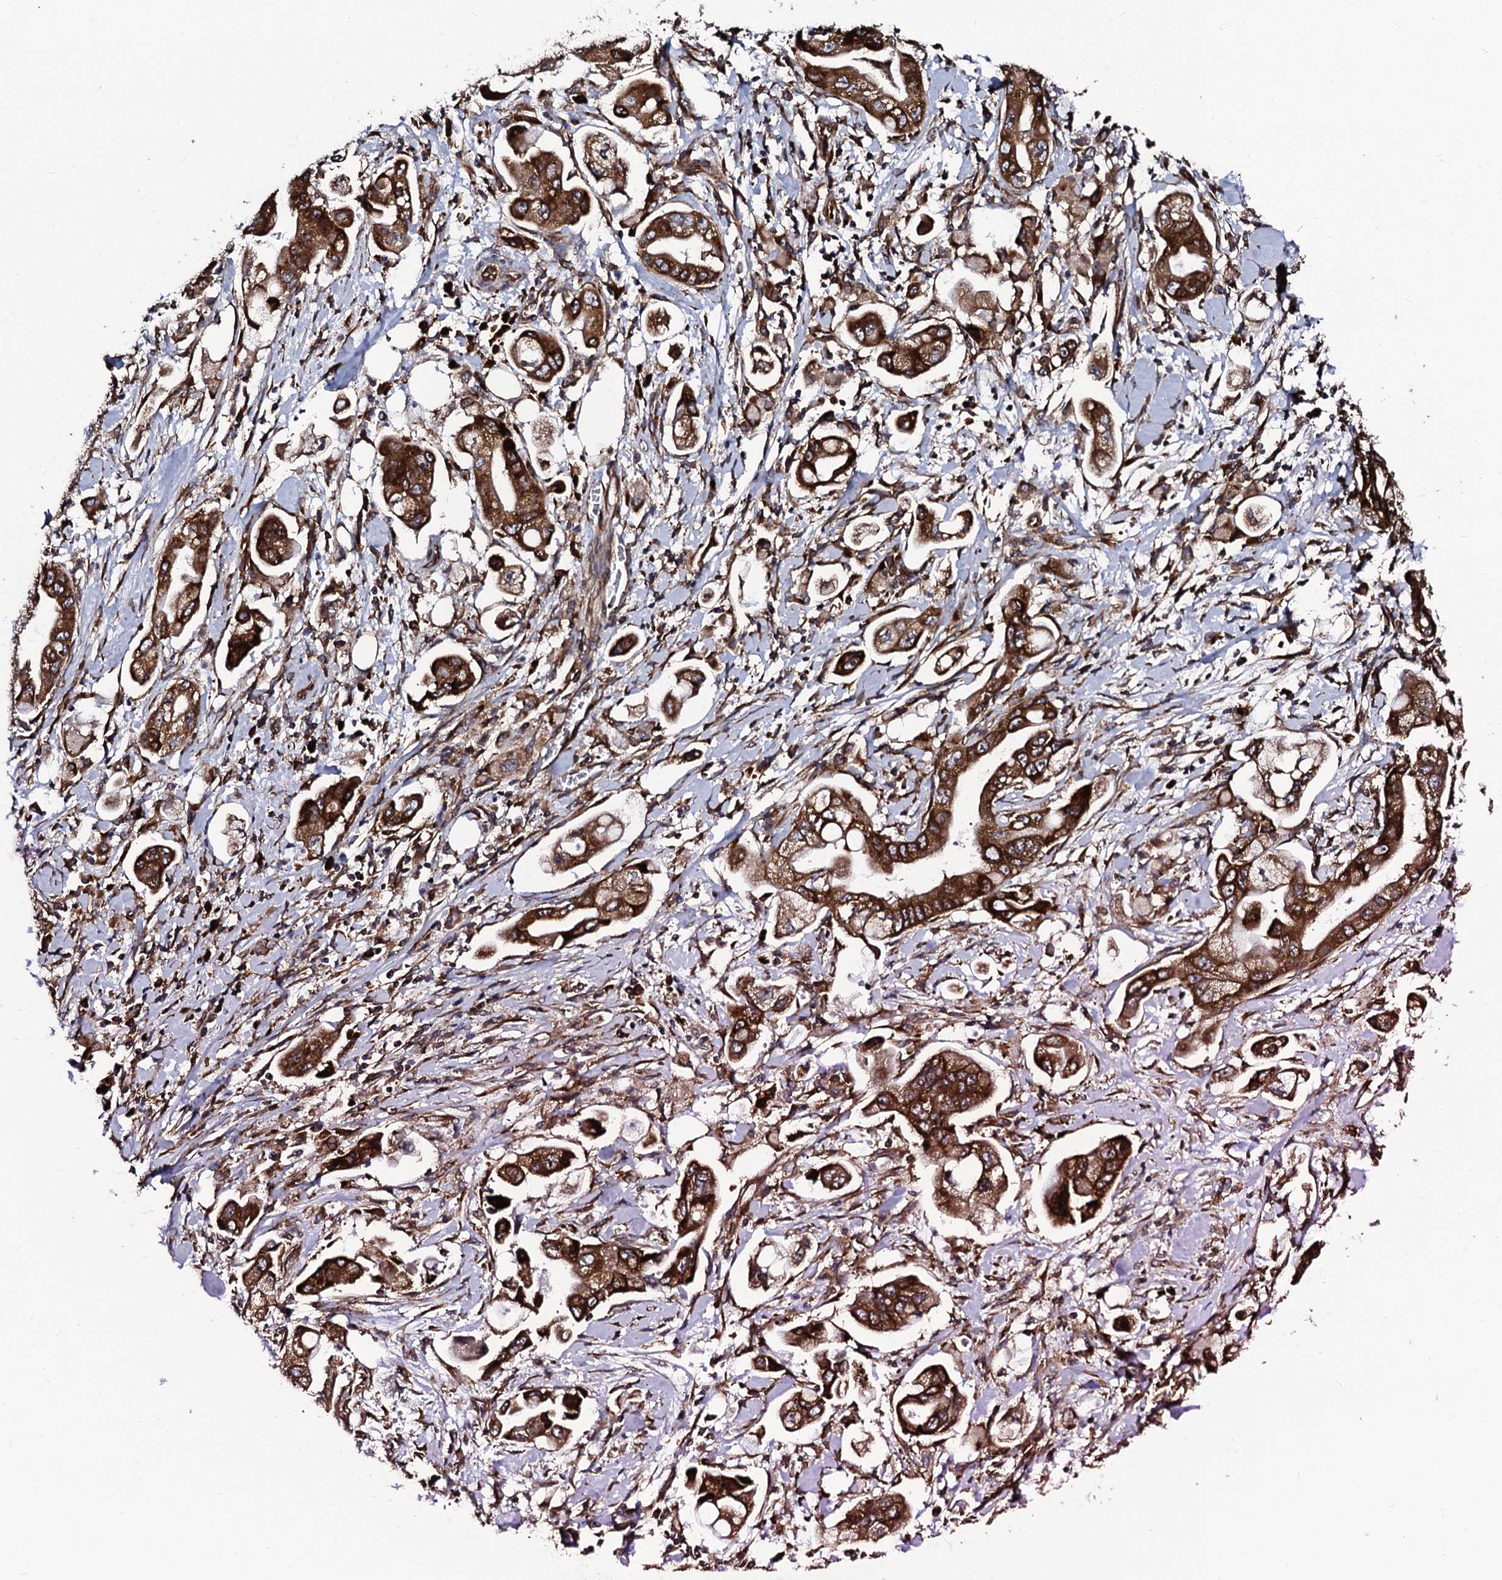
{"staining": {"intensity": "strong", "quantity": ">75%", "location": "cytoplasmic/membranous"}, "tissue": "stomach cancer", "cell_type": "Tumor cells", "image_type": "cancer", "snomed": [{"axis": "morphology", "description": "Adenocarcinoma, NOS"}, {"axis": "topography", "description": "Stomach"}], "caption": "The photomicrograph demonstrates staining of stomach adenocarcinoma, revealing strong cytoplasmic/membranous protein positivity (brown color) within tumor cells. The protein is stained brown, and the nuclei are stained in blue (DAB (3,3'-diaminobenzidine) IHC with brightfield microscopy, high magnification).", "gene": "SPTY2D1", "patient": {"sex": "male", "age": 62}}